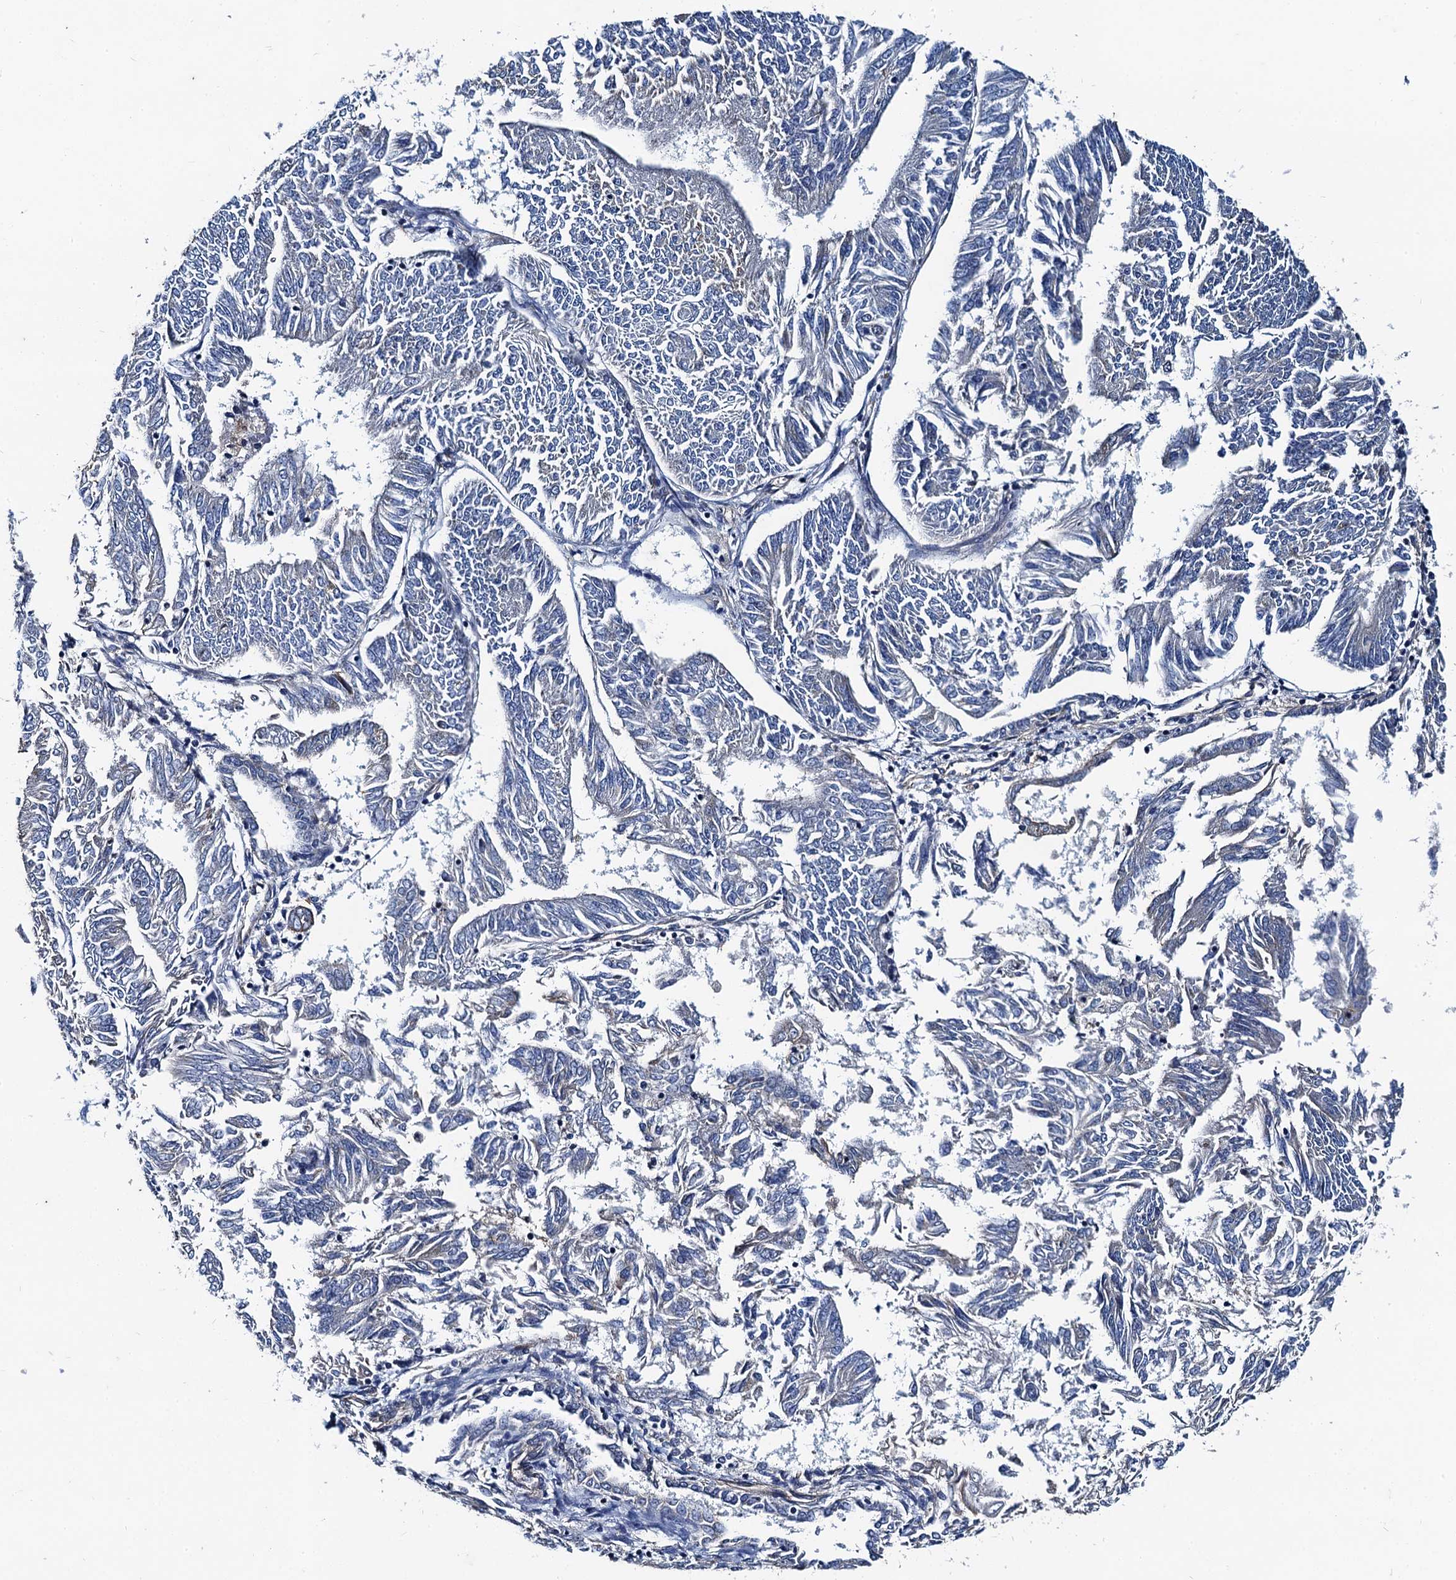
{"staining": {"intensity": "negative", "quantity": "none", "location": "none"}, "tissue": "endometrial cancer", "cell_type": "Tumor cells", "image_type": "cancer", "snomed": [{"axis": "morphology", "description": "Adenocarcinoma, NOS"}, {"axis": "topography", "description": "Endometrium"}], "caption": "The micrograph exhibits no staining of tumor cells in endometrial adenocarcinoma.", "gene": "NGRN", "patient": {"sex": "female", "age": 58}}